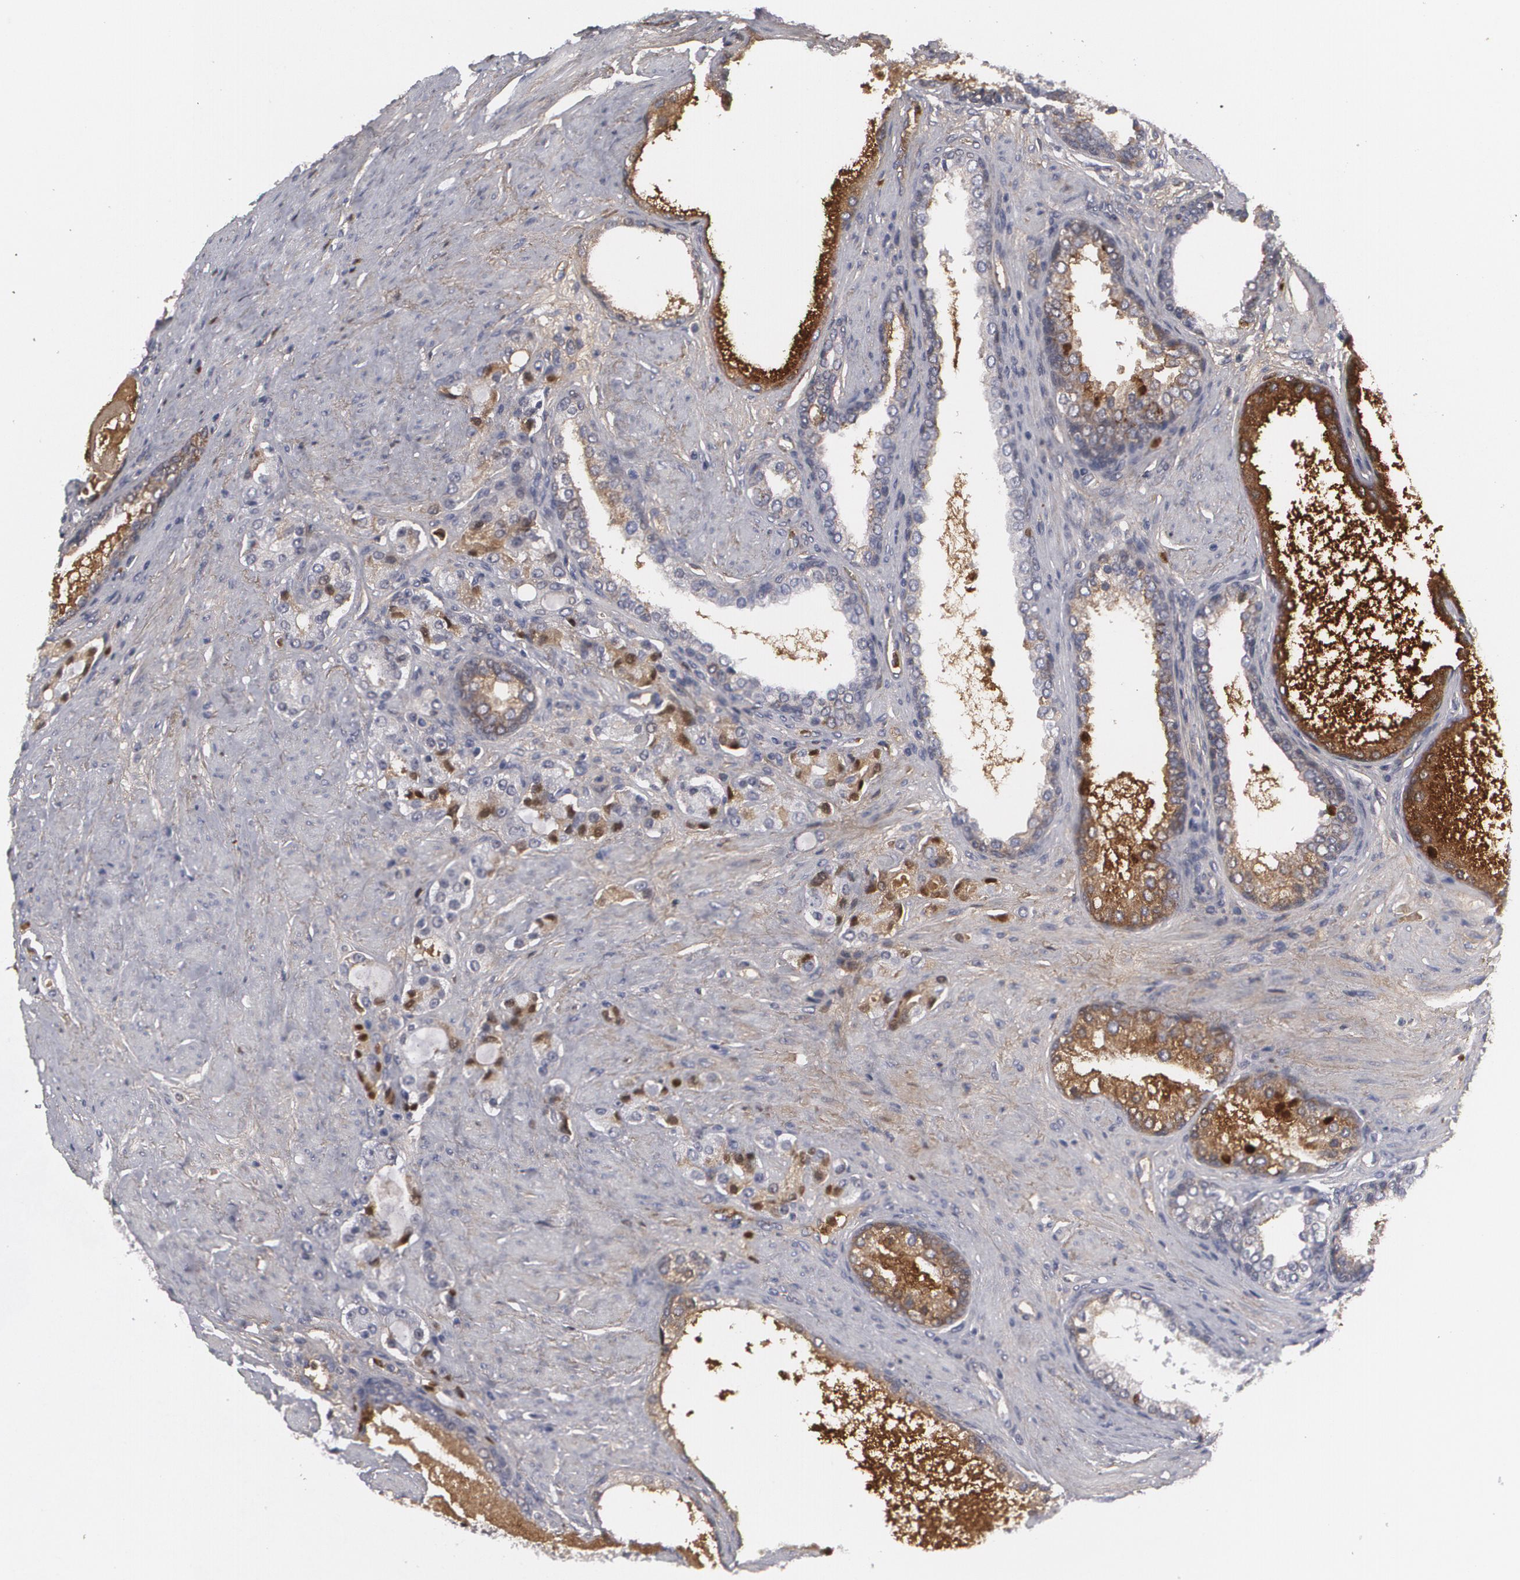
{"staining": {"intensity": "weak", "quantity": "<25%", "location": "nuclear"}, "tissue": "prostate cancer", "cell_type": "Tumor cells", "image_type": "cancer", "snomed": [{"axis": "morphology", "description": "Adenocarcinoma, Medium grade"}, {"axis": "topography", "description": "Prostate"}], "caption": "DAB (3,3'-diaminobenzidine) immunohistochemical staining of human prostate medium-grade adenocarcinoma reveals no significant positivity in tumor cells.", "gene": "LRG1", "patient": {"sex": "male", "age": 72}}